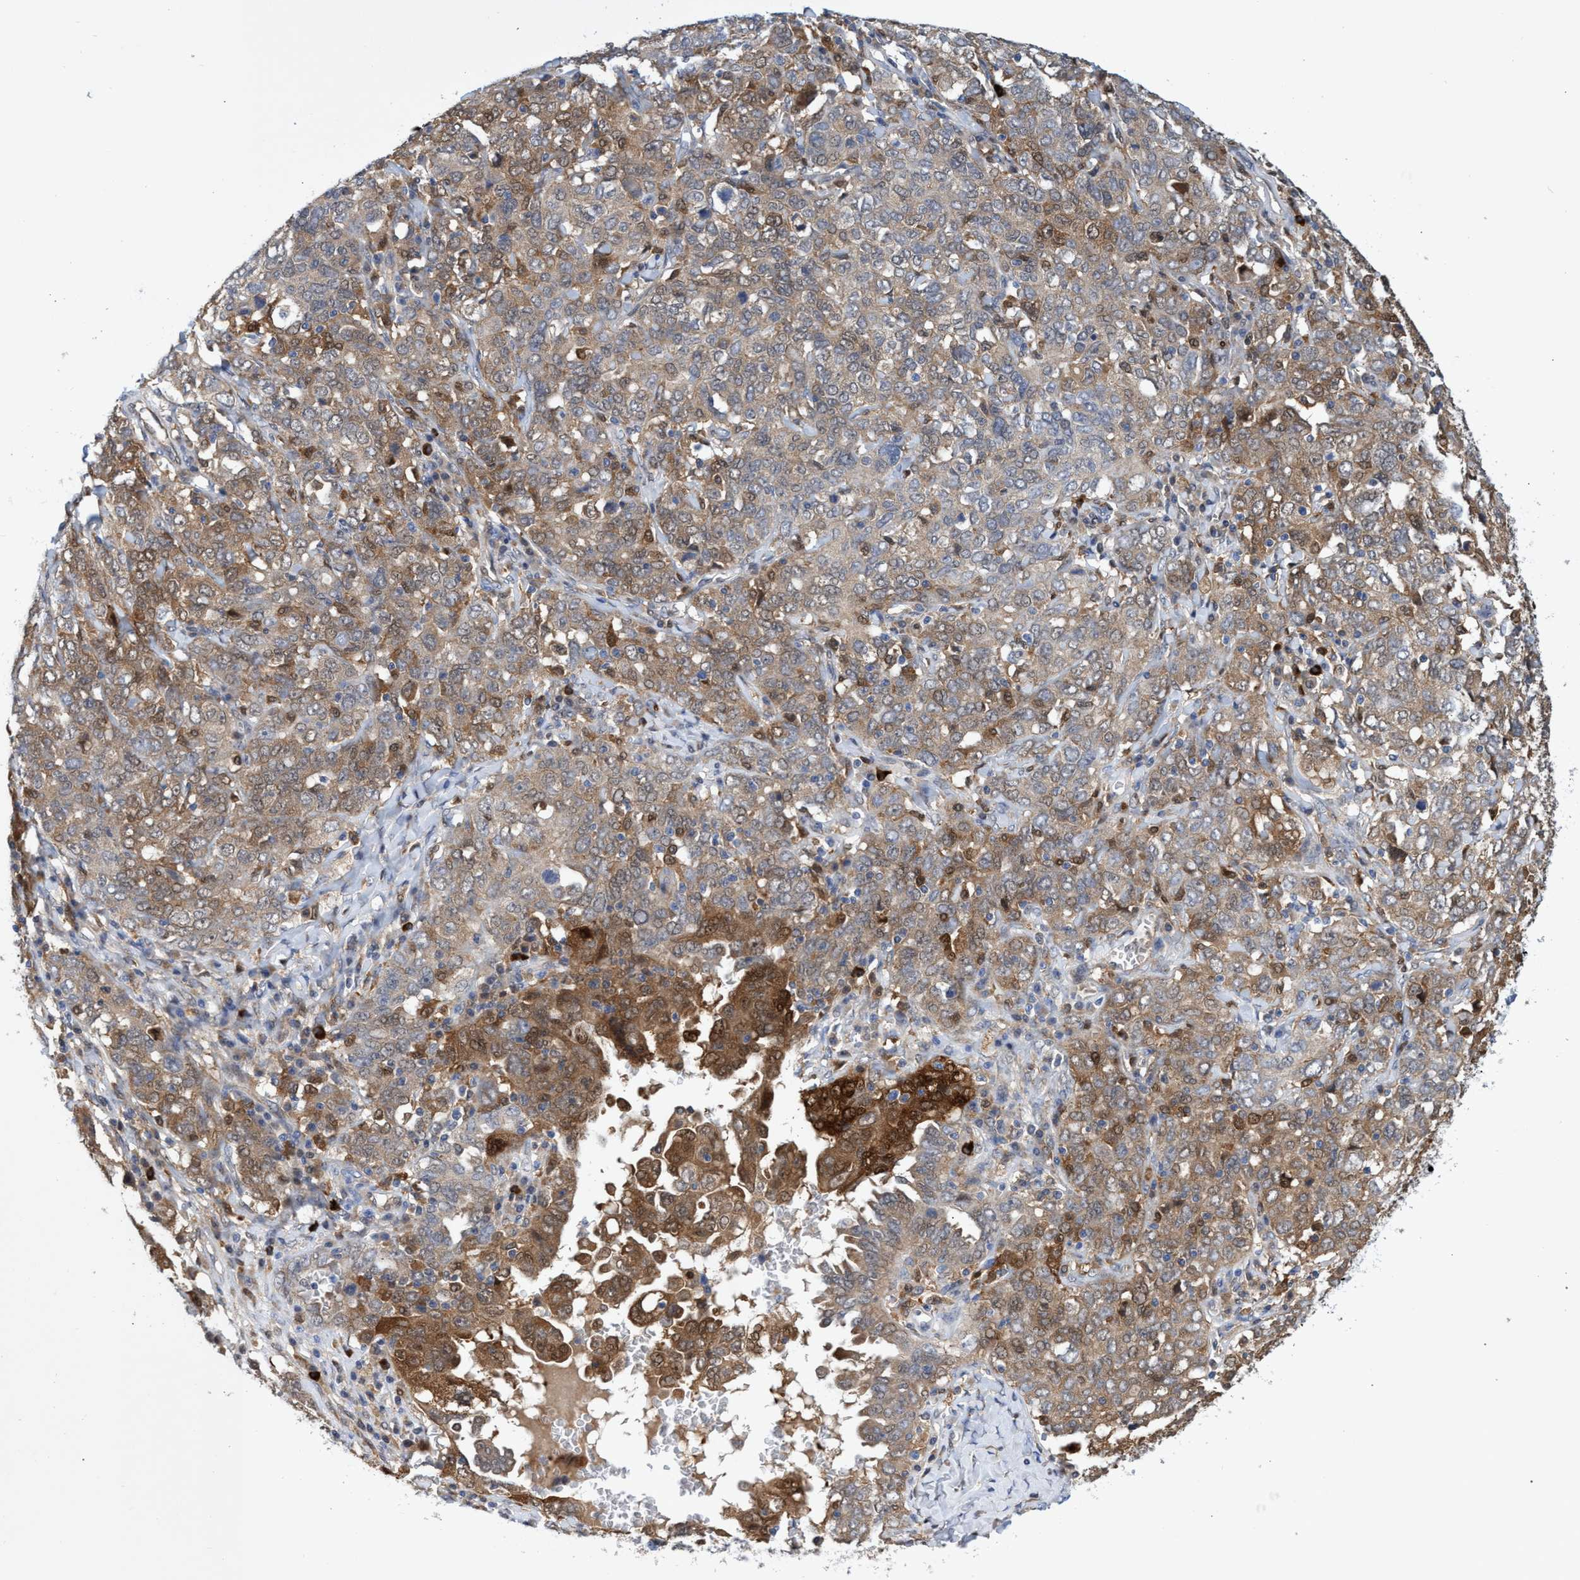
{"staining": {"intensity": "moderate", "quantity": ">75%", "location": "cytoplasmic/membranous"}, "tissue": "ovarian cancer", "cell_type": "Tumor cells", "image_type": "cancer", "snomed": [{"axis": "morphology", "description": "Carcinoma, endometroid"}, {"axis": "topography", "description": "Ovary"}], "caption": "Ovarian cancer was stained to show a protein in brown. There is medium levels of moderate cytoplasmic/membranous staining in about >75% of tumor cells. Nuclei are stained in blue.", "gene": "PNPO", "patient": {"sex": "female", "age": 62}}